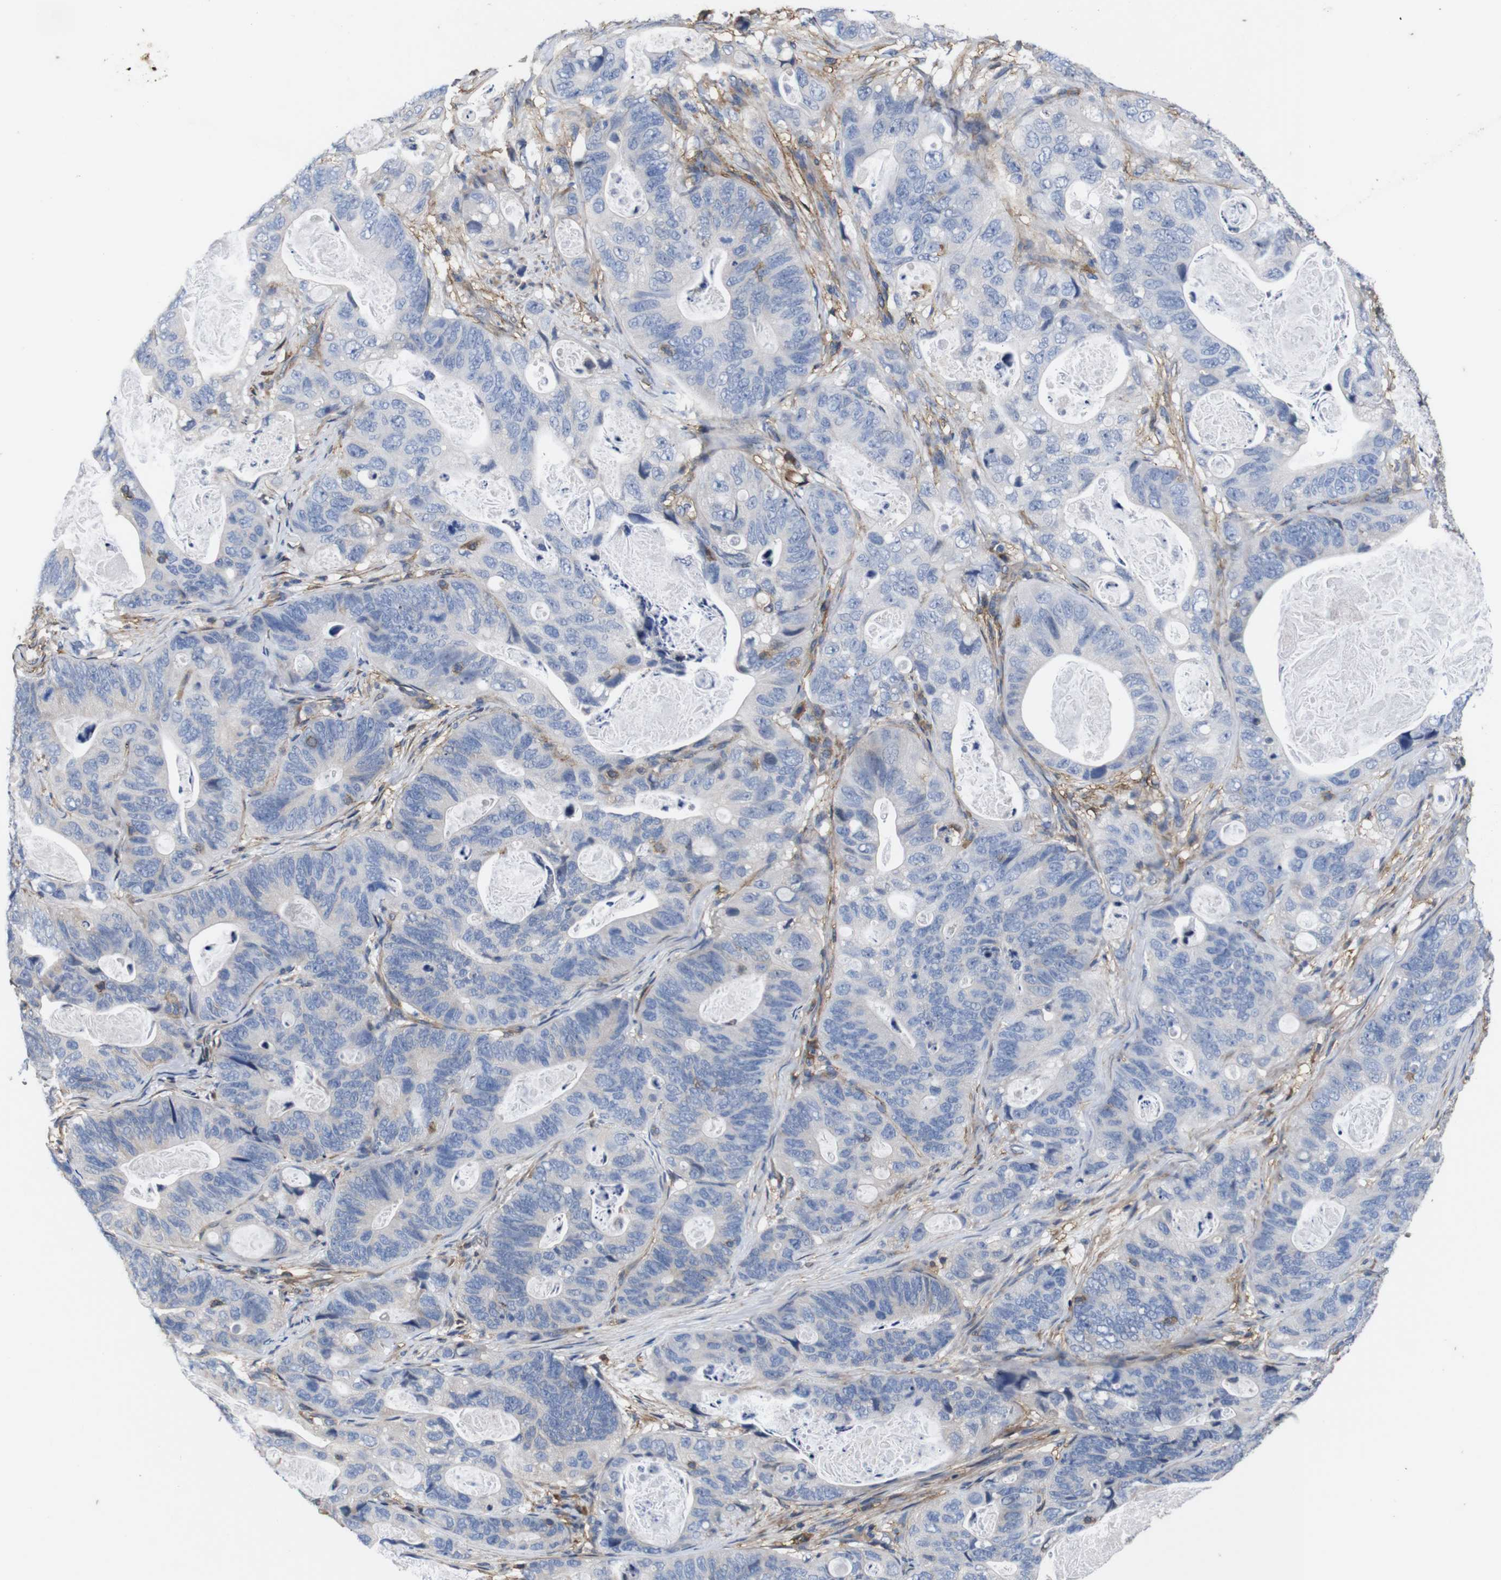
{"staining": {"intensity": "negative", "quantity": "none", "location": "none"}, "tissue": "stomach cancer", "cell_type": "Tumor cells", "image_type": "cancer", "snomed": [{"axis": "morphology", "description": "Adenocarcinoma, NOS"}, {"axis": "topography", "description": "Stomach"}], "caption": "The micrograph displays no staining of tumor cells in stomach cancer.", "gene": "PI4KA", "patient": {"sex": "female", "age": 89}}